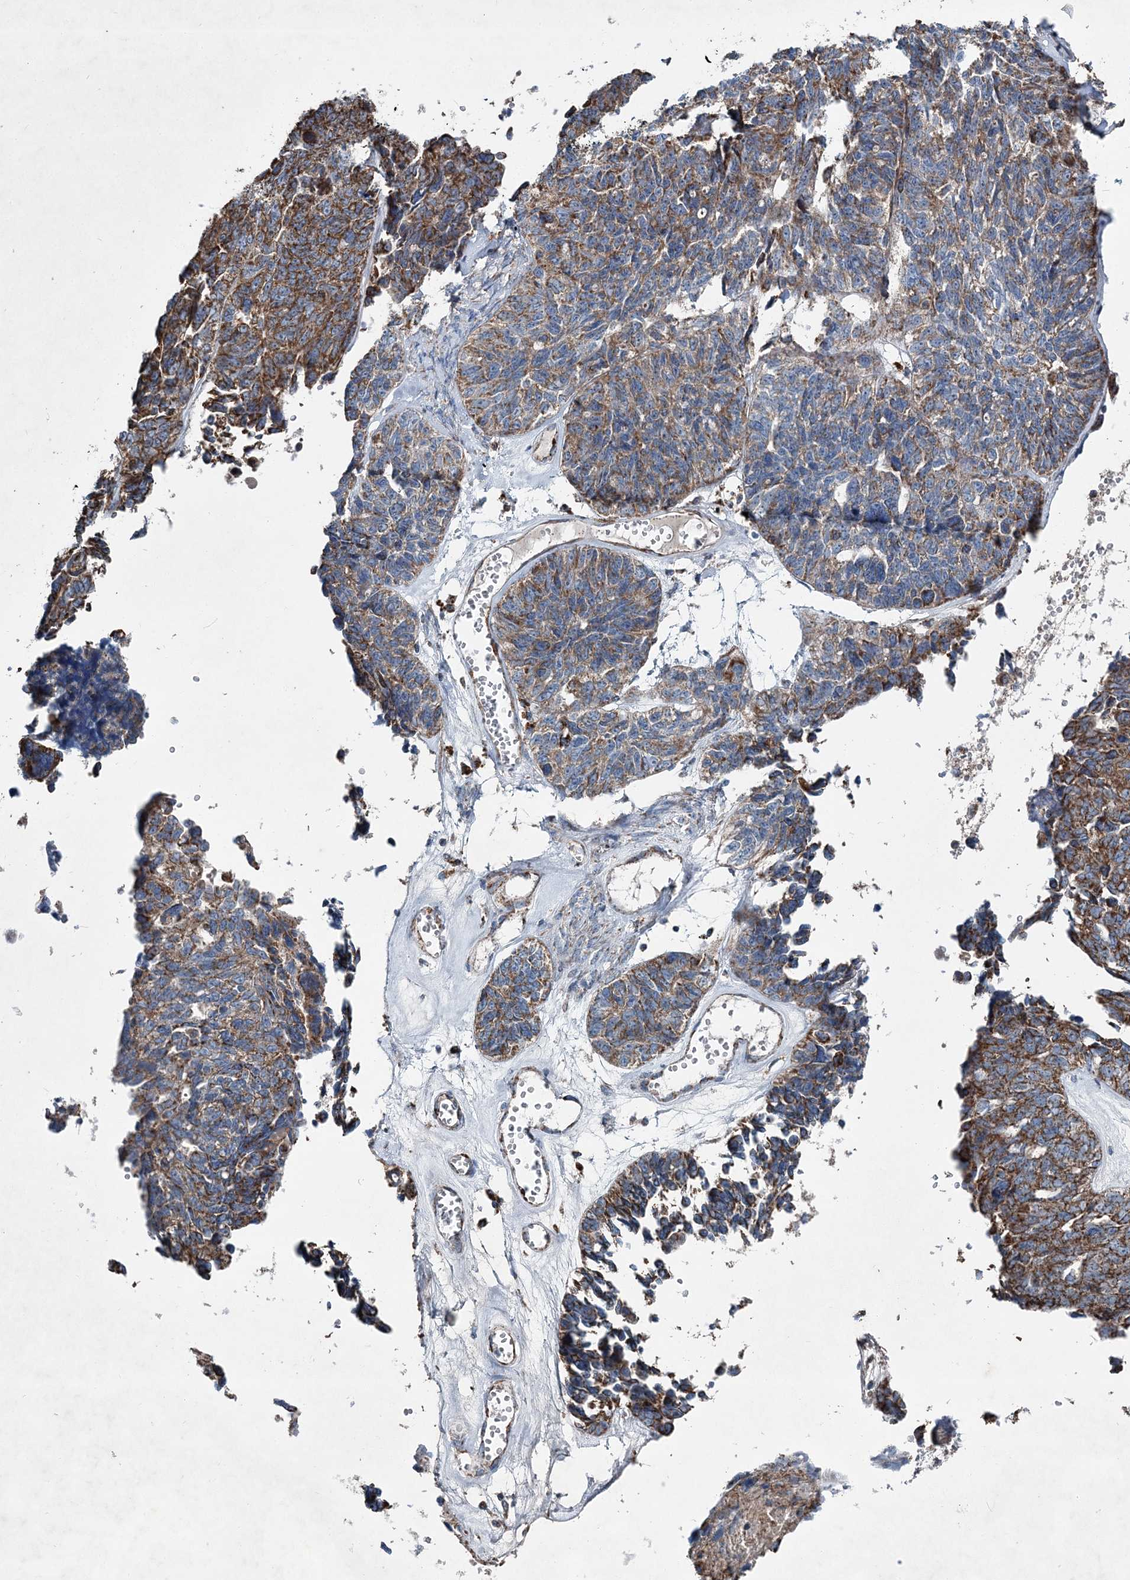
{"staining": {"intensity": "moderate", "quantity": ">75%", "location": "cytoplasmic/membranous"}, "tissue": "ovarian cancer", "cell_type": "Tumor cells", "image_type": "cancer", "snomed": [{"axis": "morphology", "description": "Cystadenocarcinoma, serous, NOS"}, {"axis": "topography", "description": "Ovary"}], "caption": "IHC histopathology image of human serous cystadenocarcinoma (ovarian) stained for a protein (brown), which displays medium levels of moderate cytoplasmic/membranous positivity in approximately >75% of tumor cells.", "gene": "SPAG16", "patient": {"sex": "female", "age": 79}}